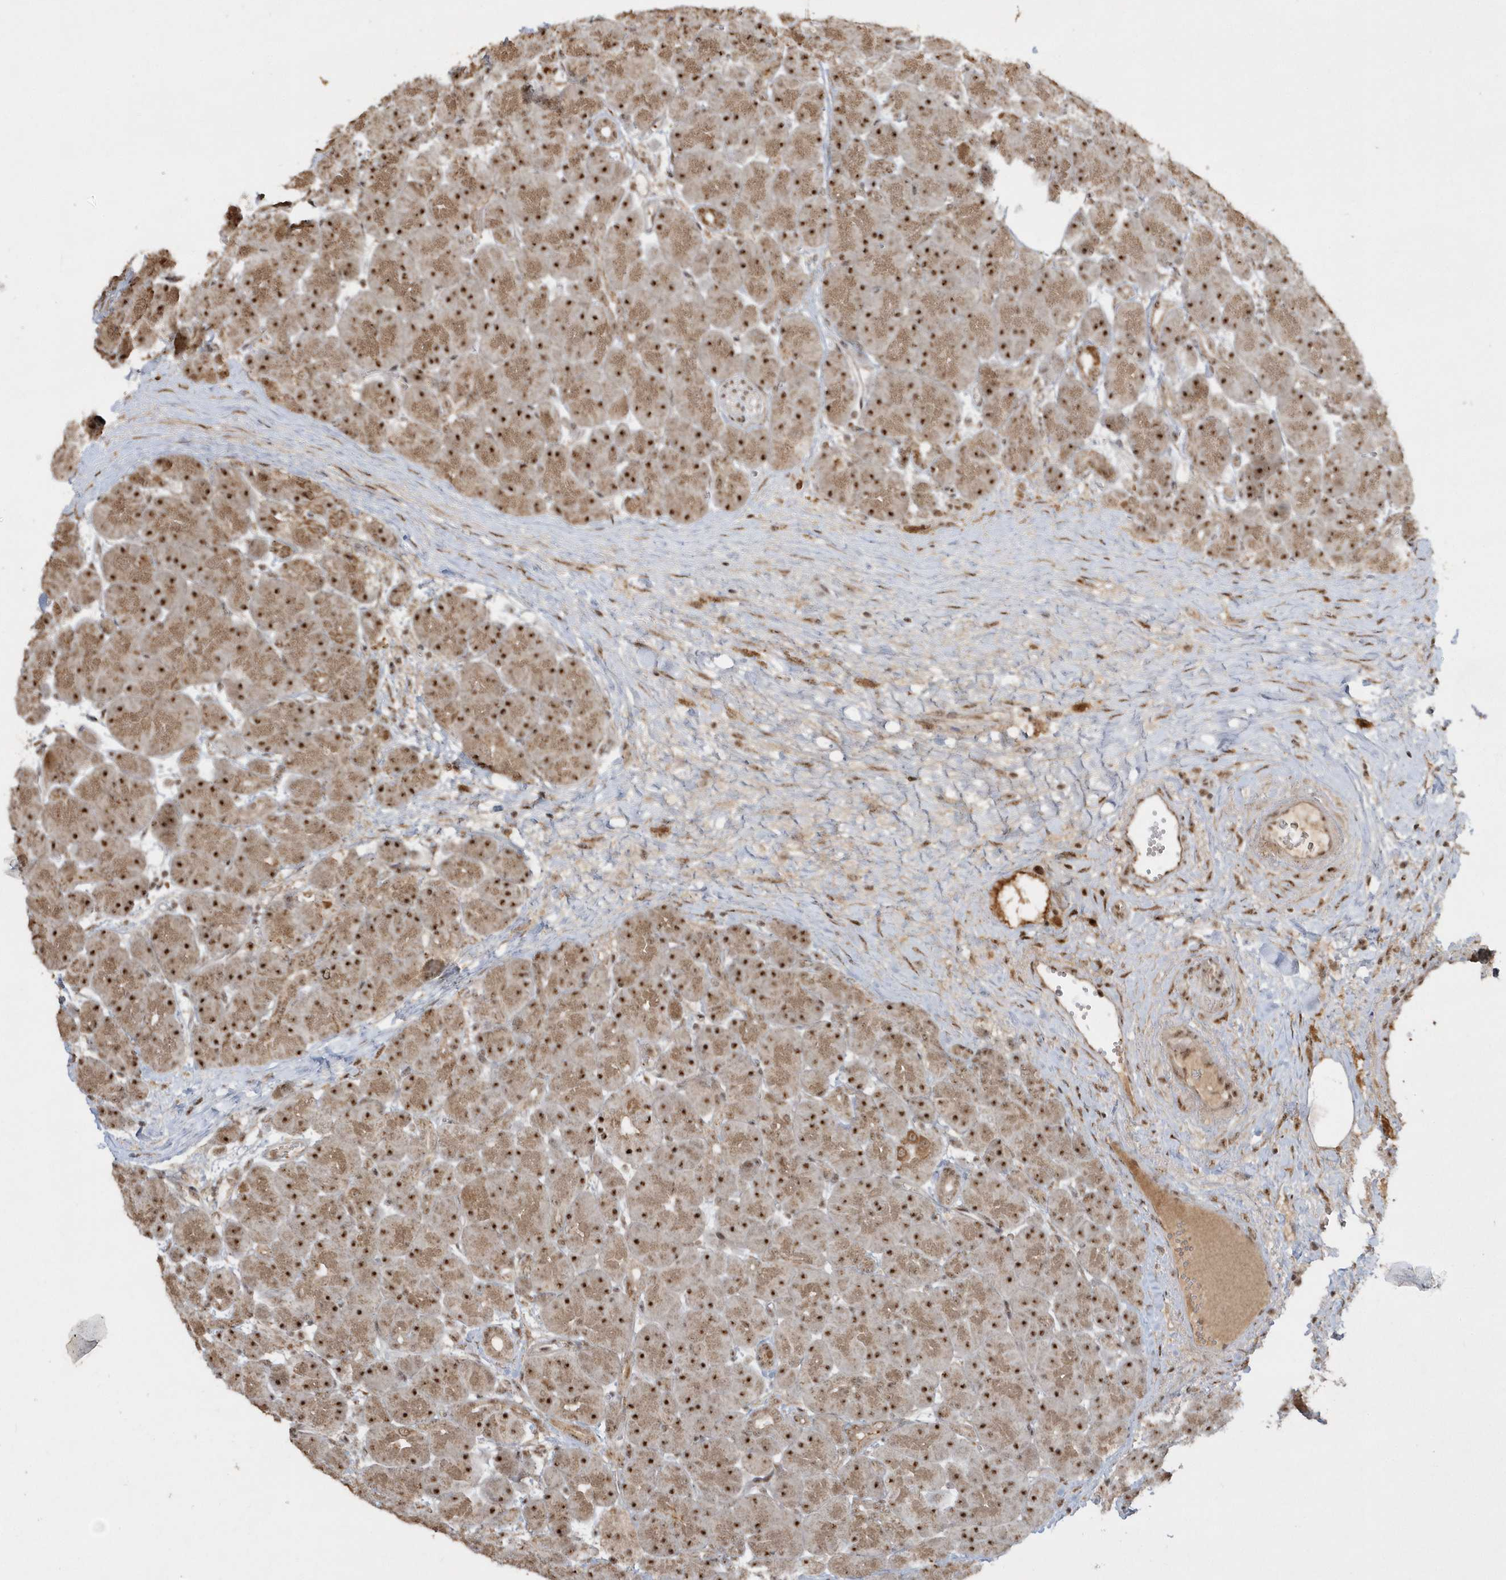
{"staining": {"intensity": "strong", "quantity": ">75%", "location": "cytoplasmic/membranous,nuclear"}, "tissue": "pancreas", "cell_type": "Exocrine glandular cells", "image_type": "normal", "snomed": [{"axis": "morphology", "description": "Normal tissue, NOS"}, {"axis": "topography", "description": "Pancreas"}], "caption": "Immunohistochemical staining of unremarkable human pancreas exhibits high levels of strong cytoplasmic/membranous,nuclear expression in approximately >75% of exocrine glandular cells. The protein is shown in brown color, while the nuclei are stained blue.", "gene": "POLR3B", "patient": {"sex": "male", "age": 66}}